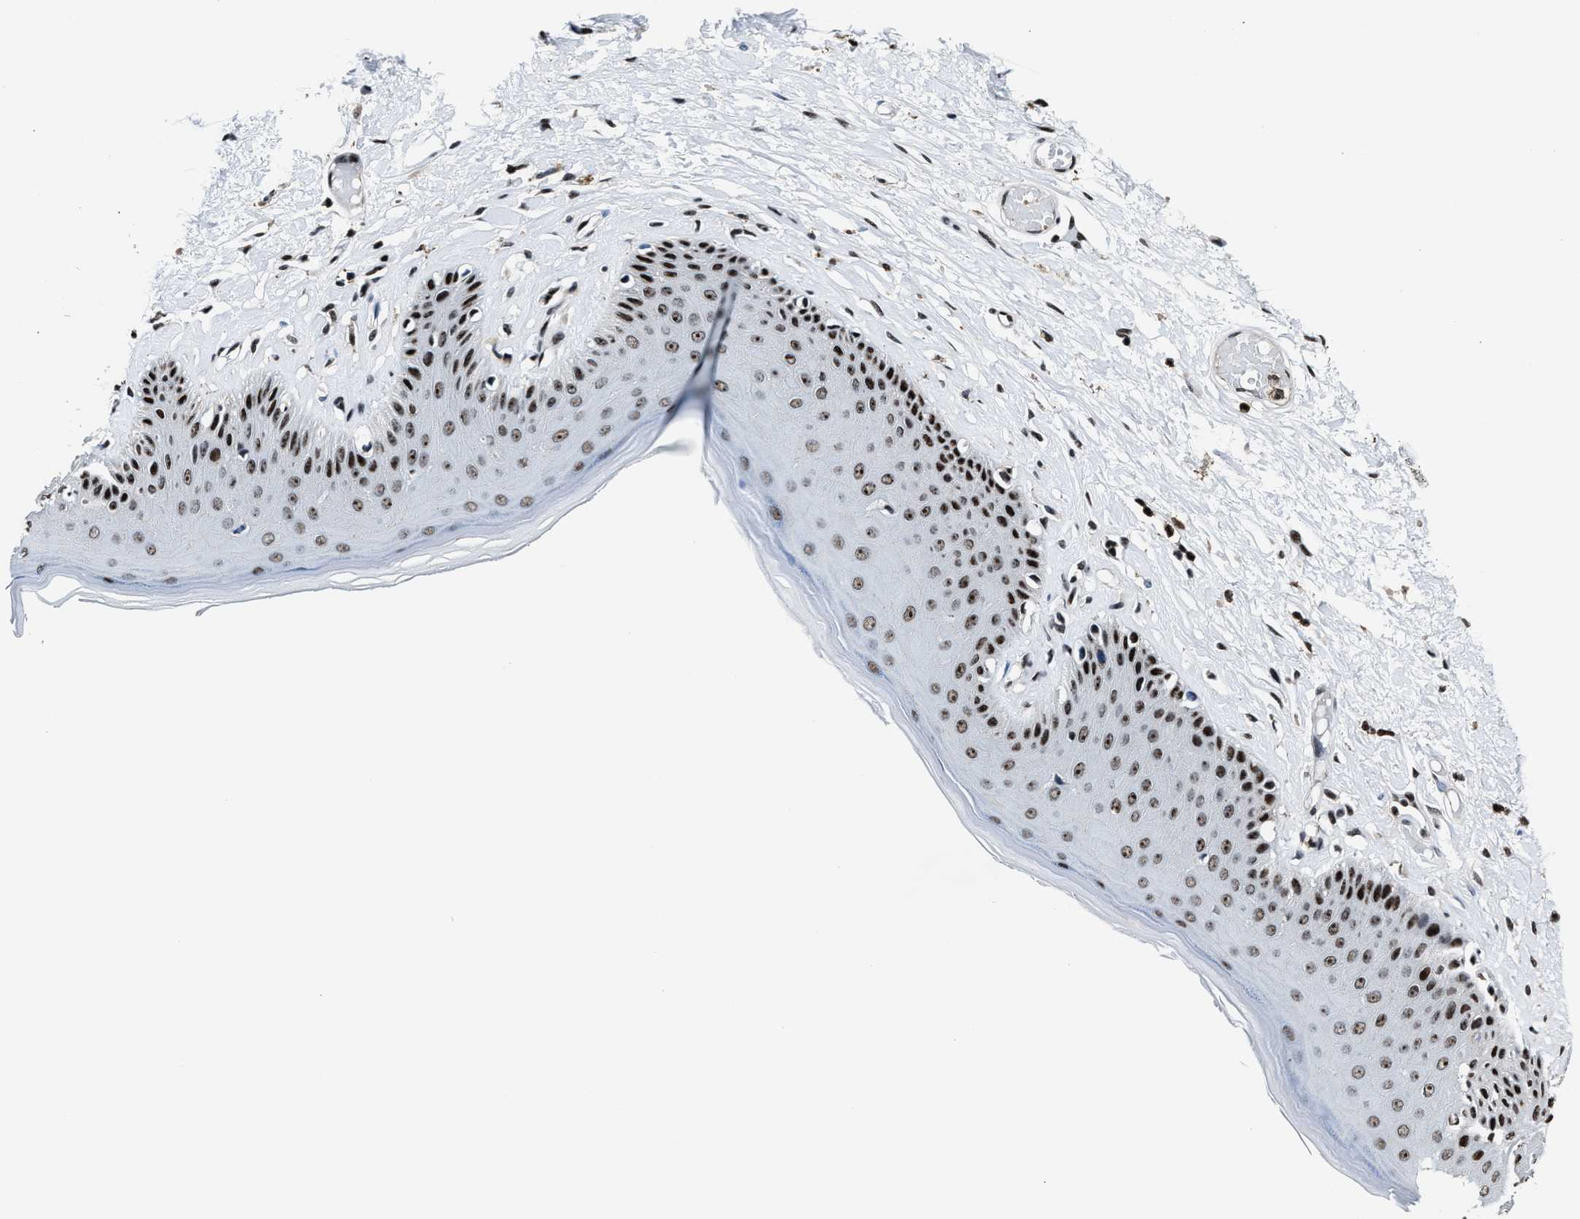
{"staining": {"intensity": "strong", "quantity": ">75%", "location": "nuclear"}, "tissue": "skin", "cell_type": "Epidermal cells", "image_type": "normal", "snomed": [{"axis": "morphology", "description": "Normal tissue, NOS"}, {"axis": "topography", "description": "Vulva"}], "caption": "Immunohistochemistry of unremarkable skin exhibits high levels of strong nuclear staining in approximately >75% of epidermal cells. Using DAB (brown) and hematoxylin (blue) stains, captured at high magnification using brightfield microscopy.", "gene": "PPIE", "patient": {"sex": "female", "age": 73}}